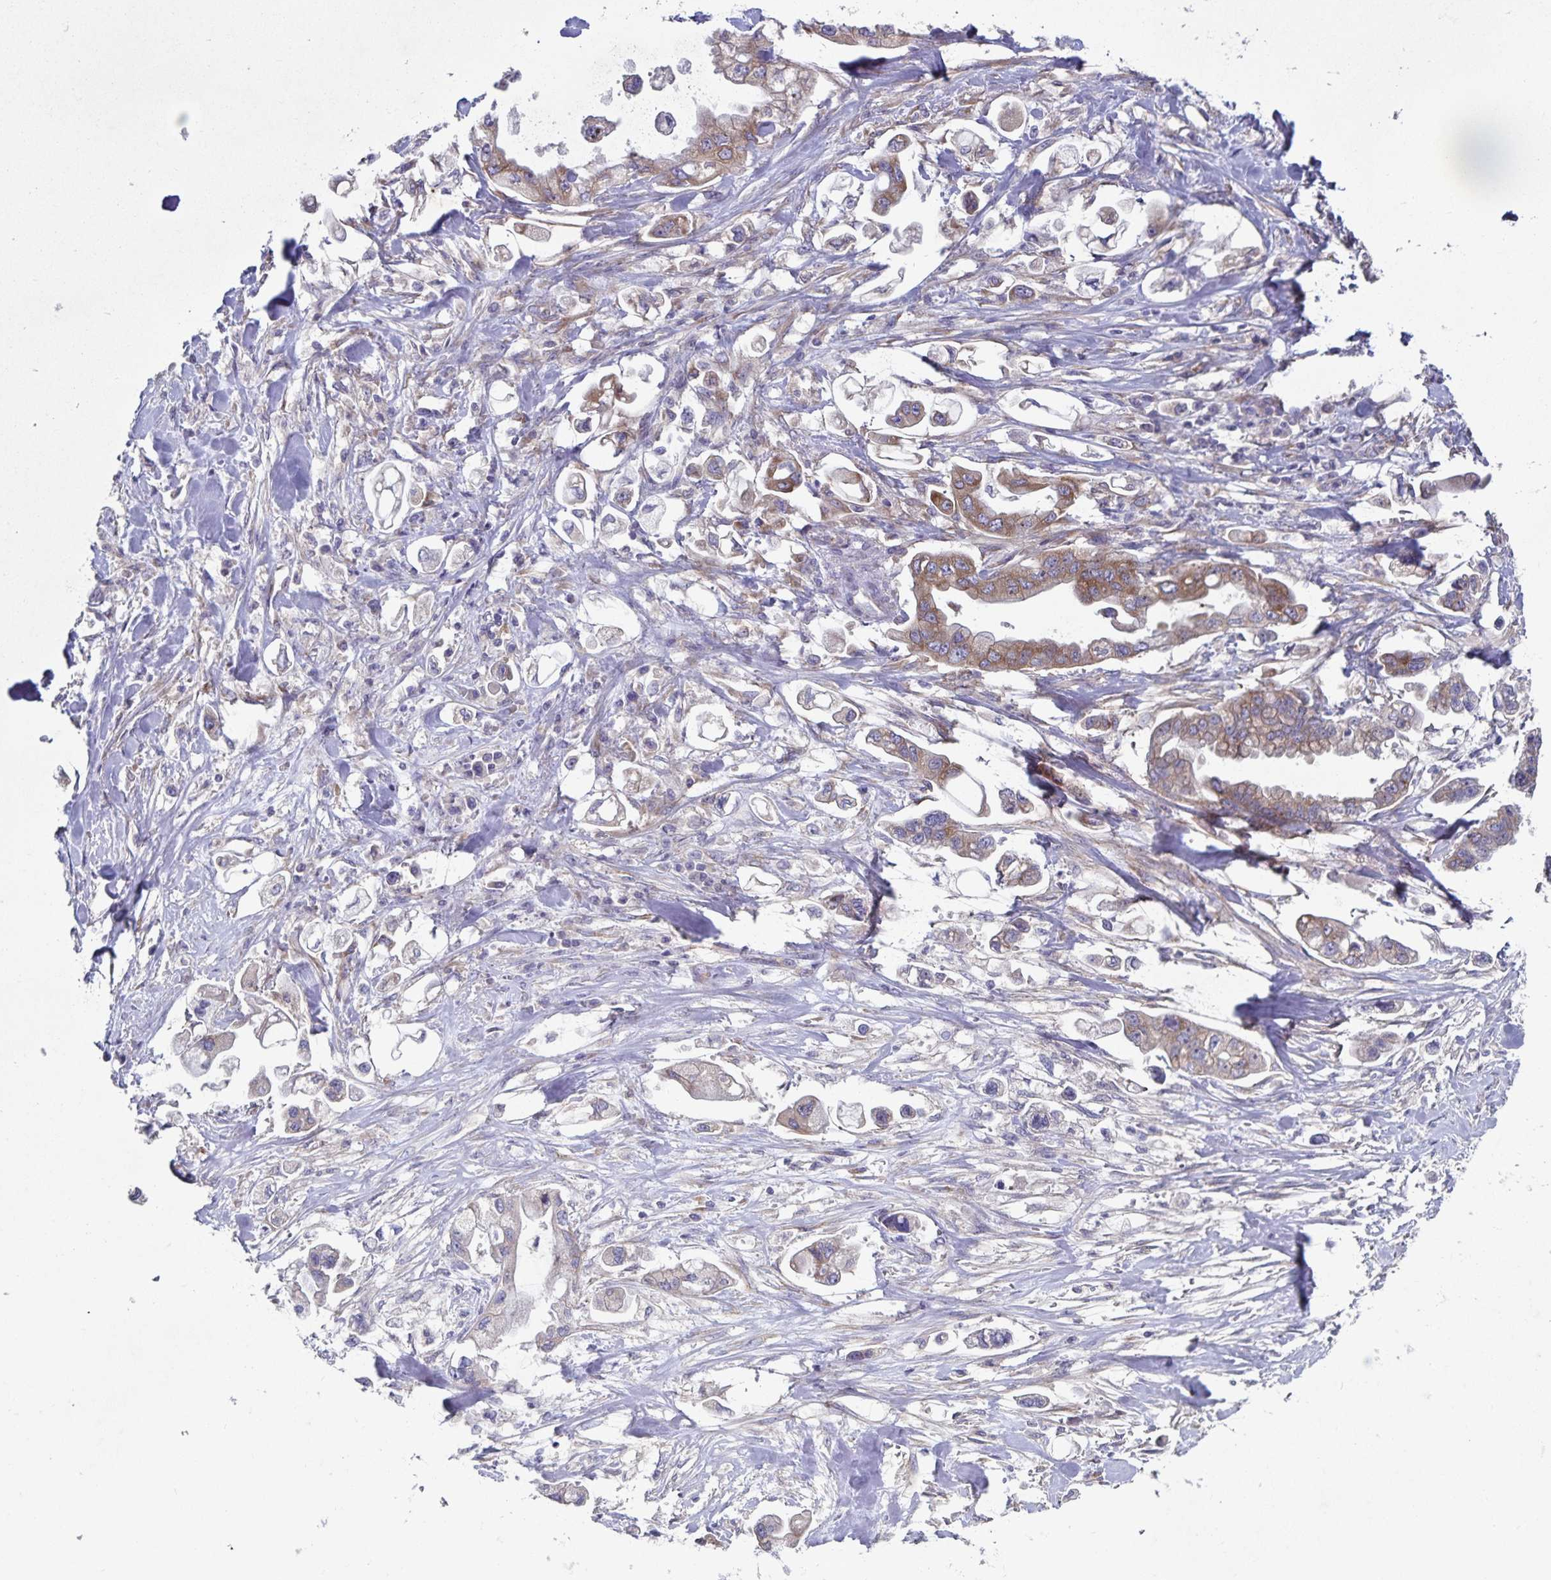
{"staining": {"intensity": "moderate", "quantity": ">75%", "location": "cytoplasmic/membranous"}, "tissue": "stomach cancer", "cell_type": "Tumor cells", "image_type": "cancer", "snomed": [{"axis": "morphology", "description": "Adenocarcinoma, NOS"}, {"axis": "topography", "description": "Stomach"}], "caption": "A photomicrograph showing moderate cytoplasmic/membranous expression in about >75% of tumor cells in stomach adenocarcinoma, as visualized by brown immunohistochemical staining.", "gene": "FAM120A", "patient": {"sex": "male", "age": 62}}